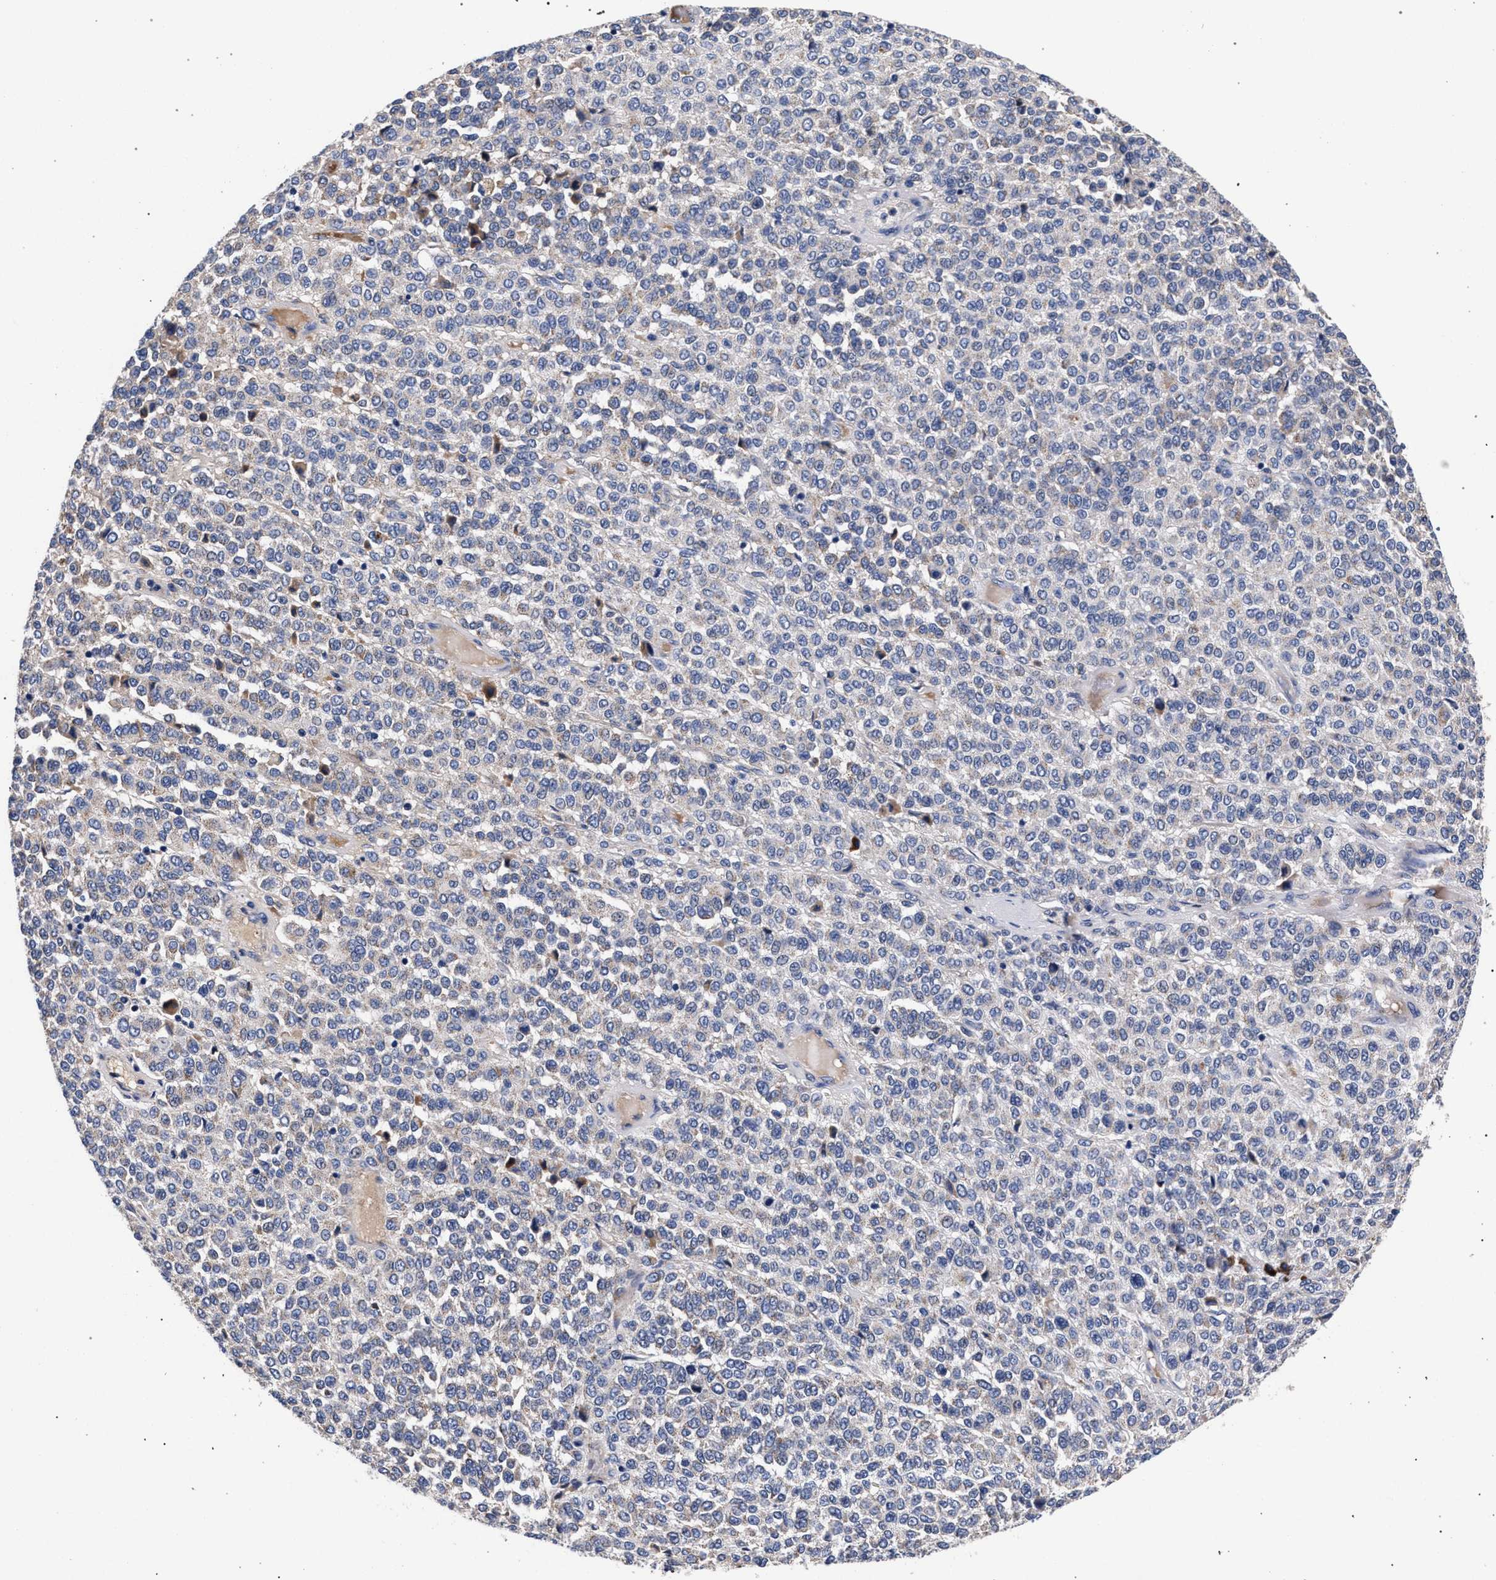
{"staining": {"intensity": "negative", "quantity": "none", "location": "none"}, "tissue": "melanoma", "cell_type": "Tumor cells", "image_type": "cancer", "snomed": [{"axis": "morphology", "description": "Malignant melanoma, Metastatic site"}, {"axis": "topography", "description": "Pancreas"}], "caption": "Protein analysis of malignant melanoma (metastatic site) exhibits no significant staining in tumor cells.", "gene": "ACOX1", "patient": {"sex": "female", "age": 30}}